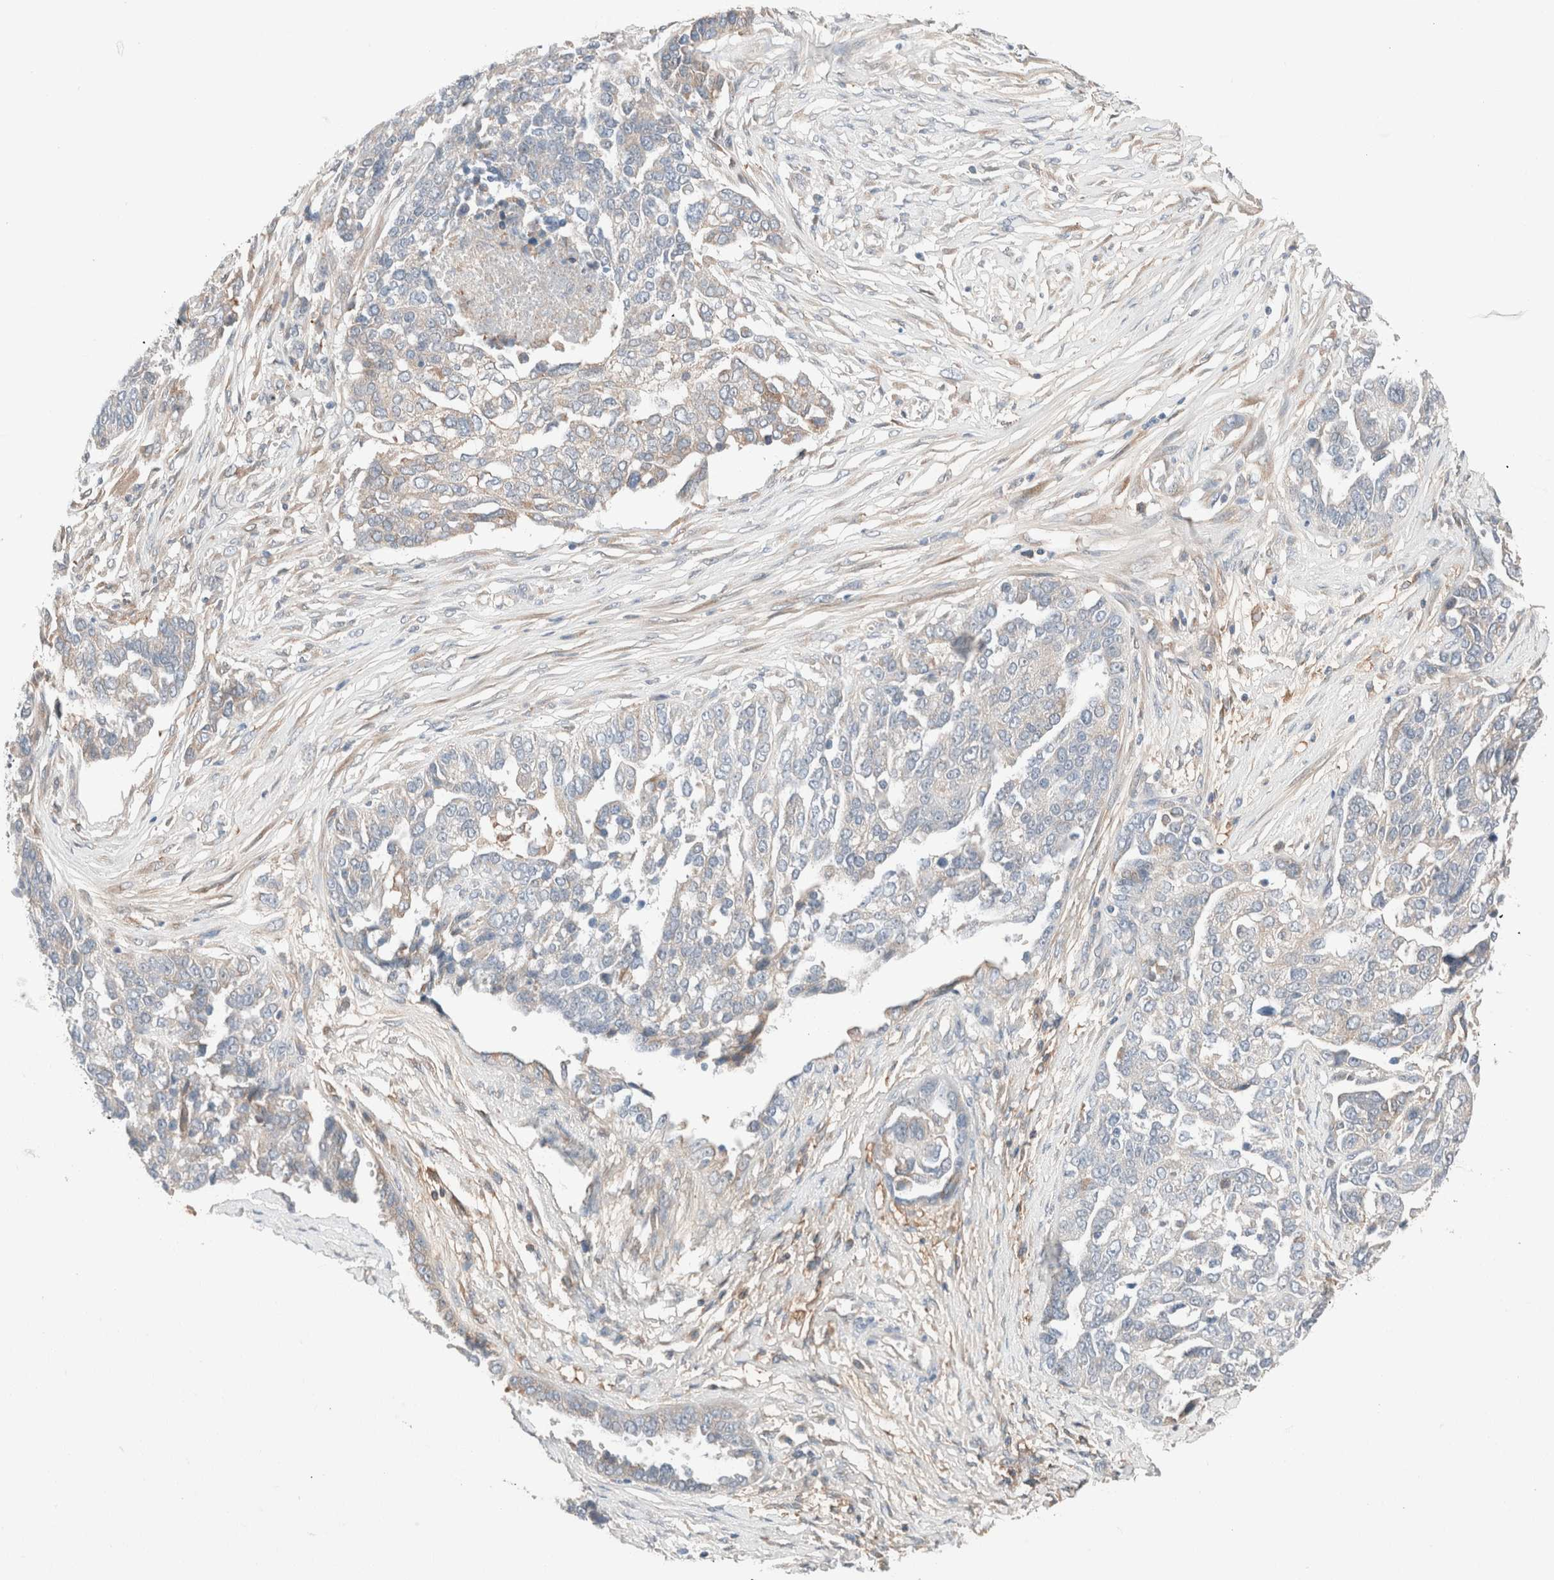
{"staining": {"intensity": "negative", "quantity": "none", "location": "none"}, "tissue": "ovarian cancer", "cell_type": "Tumor cells", "image_type": "cancer", "snomed": [{"axis": "morphology", "description": "Cystadenocarcinoma, serous, NOS"}, {"axis": "topography", "description": "Ovary"}], "caption": "This is a micrograph of immunohistochemistry (IHC) staining of ovarian cancer, which shows no expression in tumor cells.", "gene": "PCM1", "patient": {"sex": "female", "age": 44}}